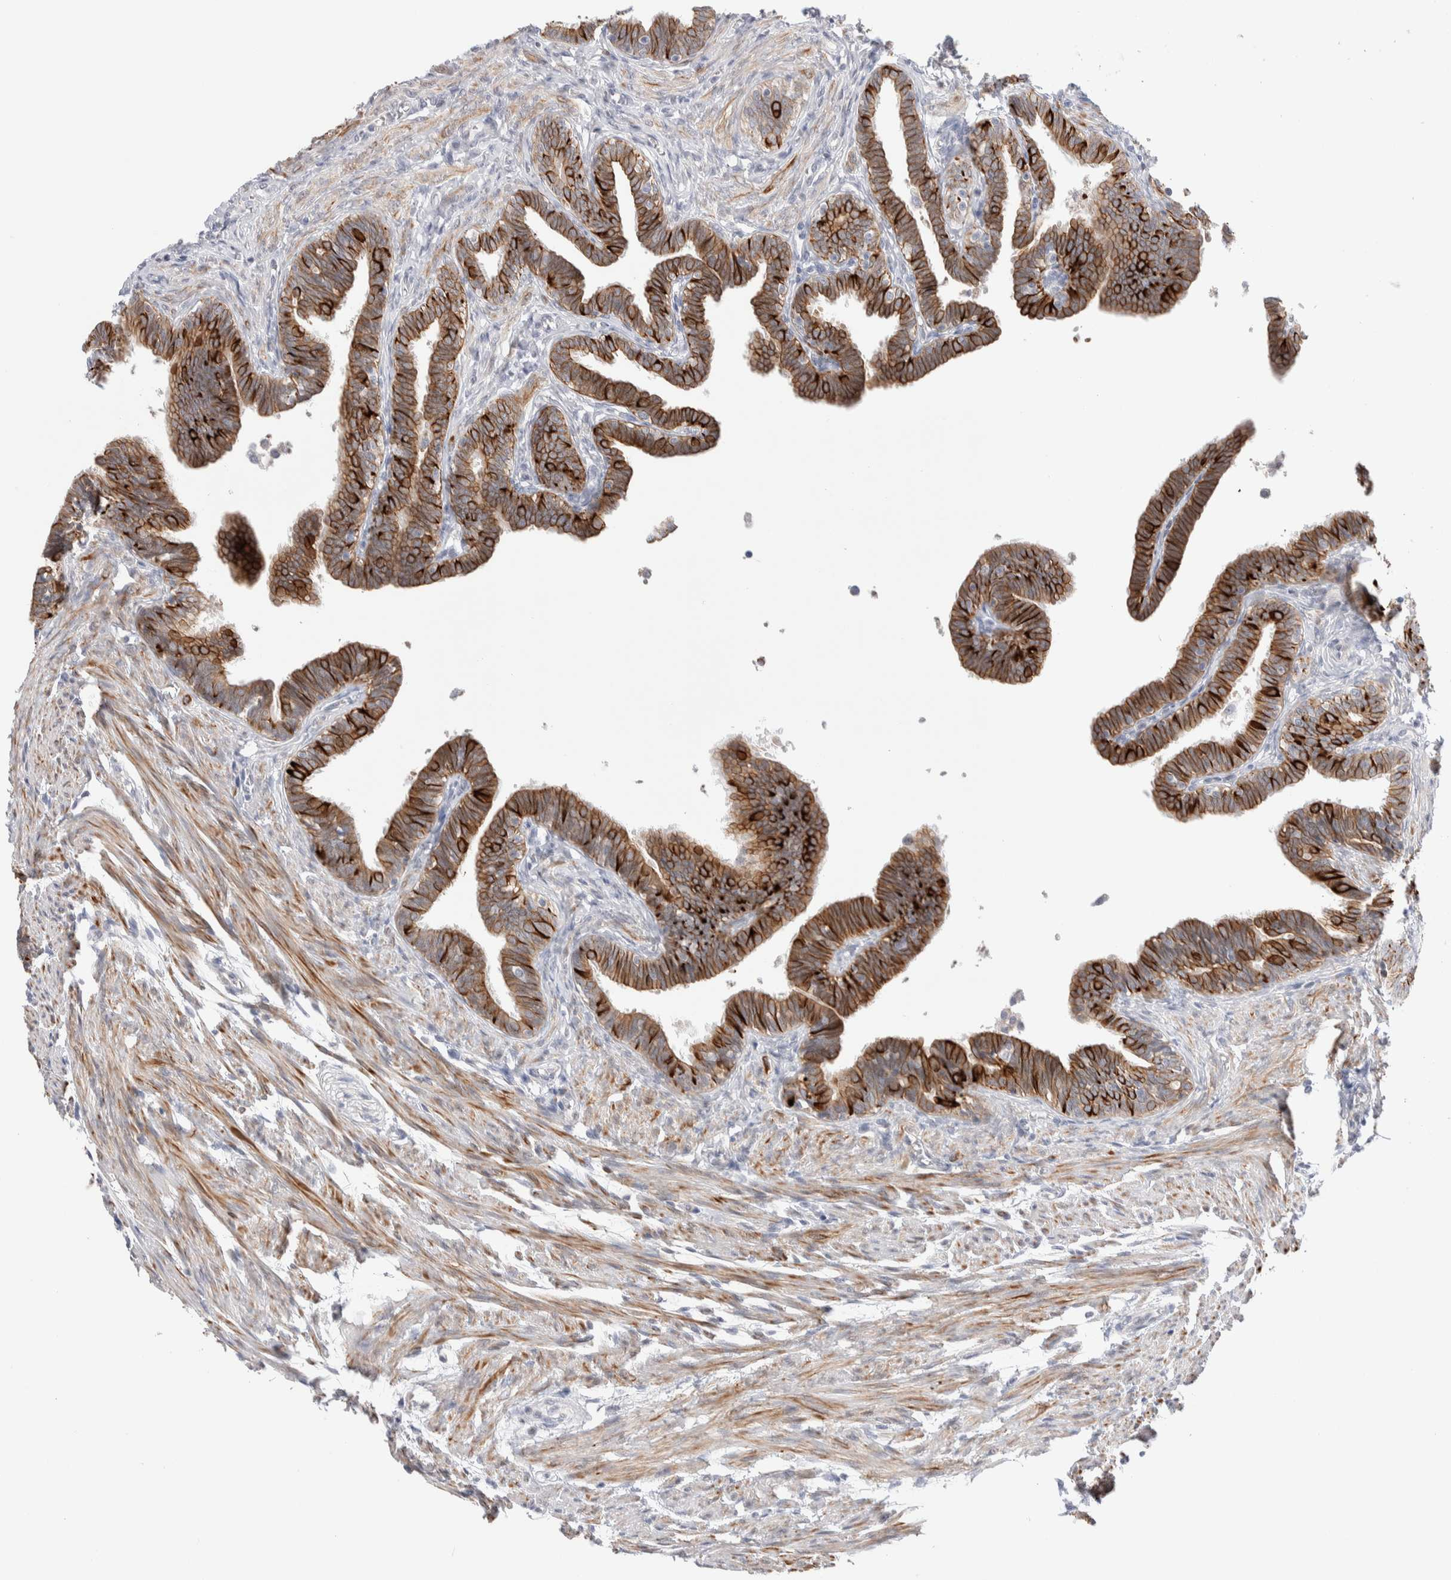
{"staining": {"intensity": "moderate", "quantity": ">75%", "location": "cytoplasmic/membranous"}, "tissue": "fallopian tube", "cell_type": "Glandular cells", "image_type": "normal", "snomed": [{"axis": "morphology", "description": "Normal tissue, NOS"}, {"axis": "topography", "description": "Fallopian tube"}, {"axis": "topography", "description": "Ovary"}], "caption": "A photomicrograph of human fallopian tube stained for a protein displays moderate cytoplasmic/membranous brown staining in glandular cells. The protein is stained brown, and the nuclei are stained in blue (DAB IHC with brightfield microscopy, high magnification).", "gene": "C1orf112", "patient": {"sex": "female", "age": 23}}